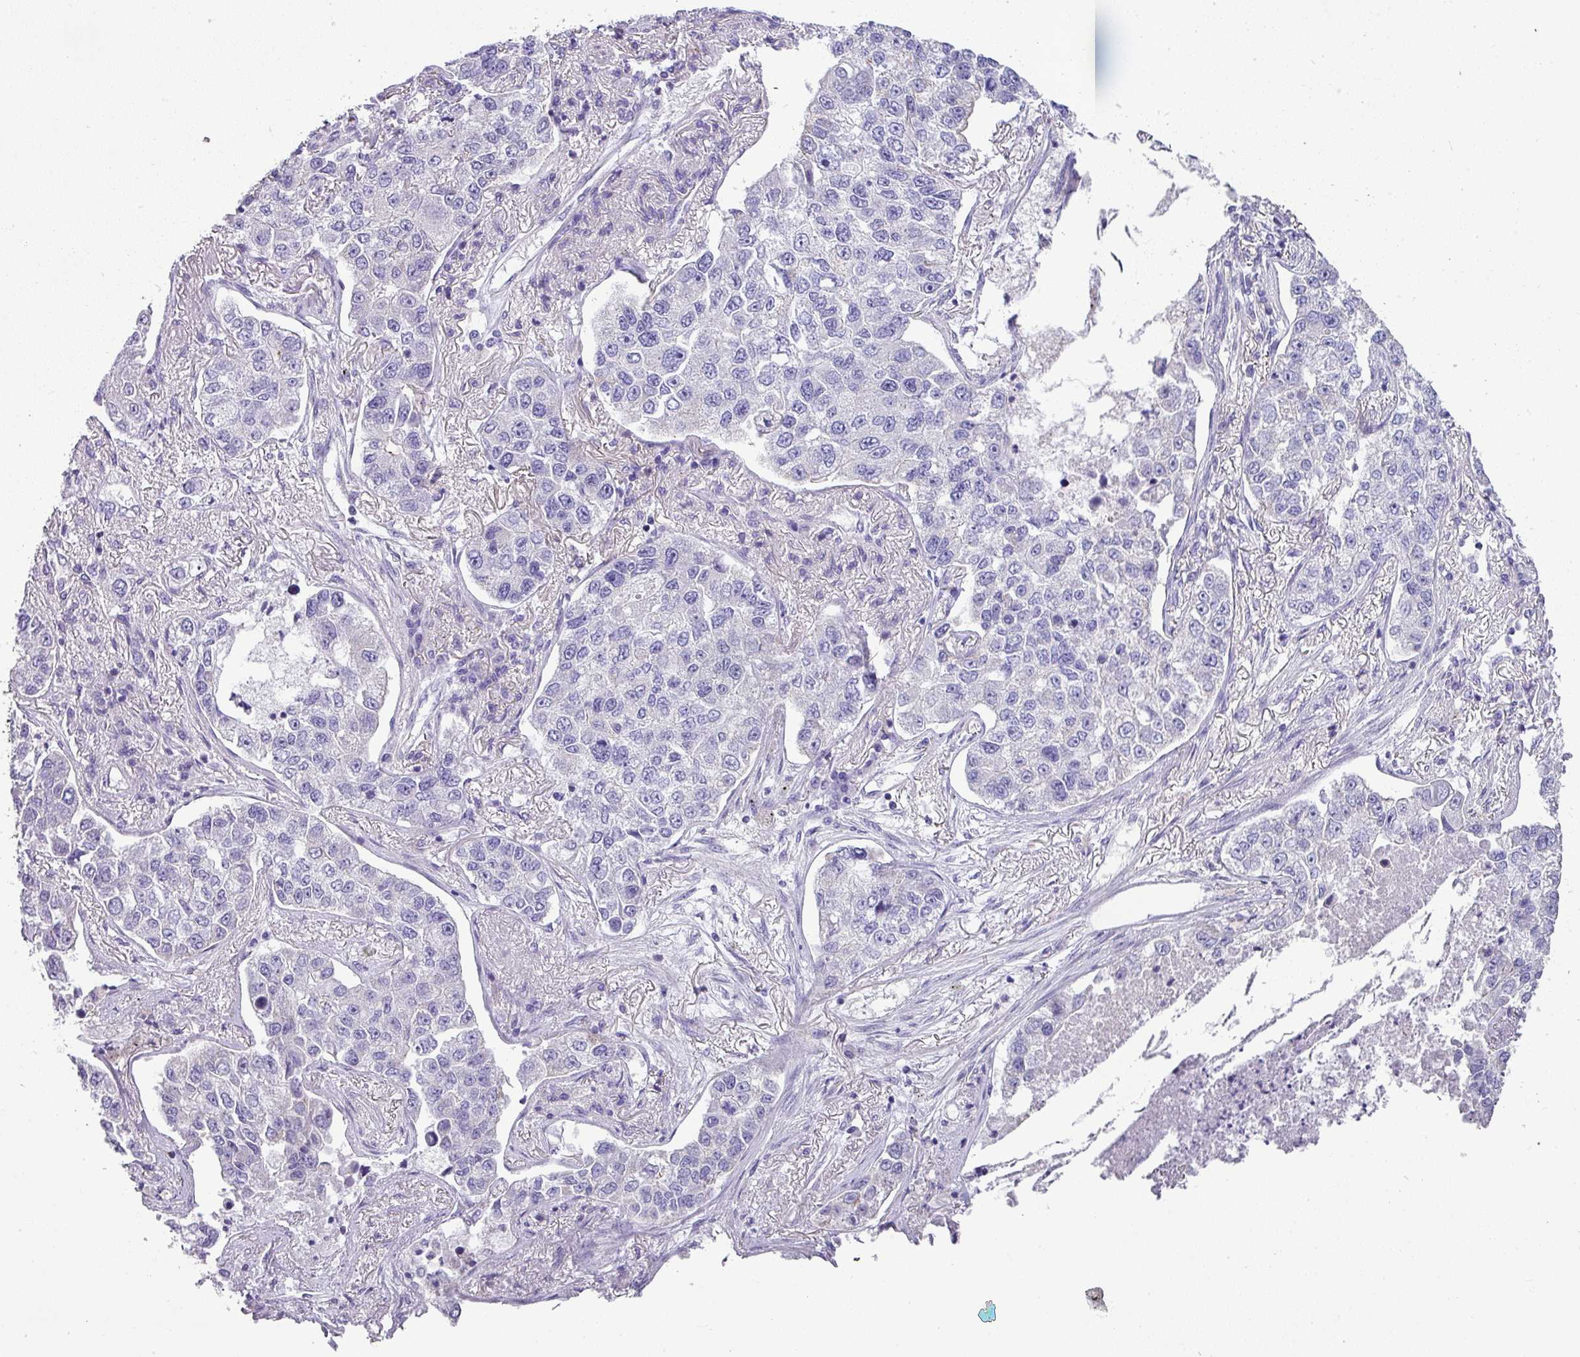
{"staining": {"intensity": "negative", "quantity": "none", "location": "none"}, "tissue": "lung cancer", "cell_type": "Tumor cells", "image_type": "cancer", "snomed": [{"axis": "morphology", "description": "Adenocarcinoma, NOS"}, {"axis": "topography", "description": "Lung"}], "caption": "Immunohistochemical staining of lung cancer (adenocarcinoma) reveals no significant positivity in tumor cells. (DAB immunohistochemistry visualized using brightfield microscopy, high magnification).", "gene": "PALS2", "patient": {"sex": "male", "age": 49}}